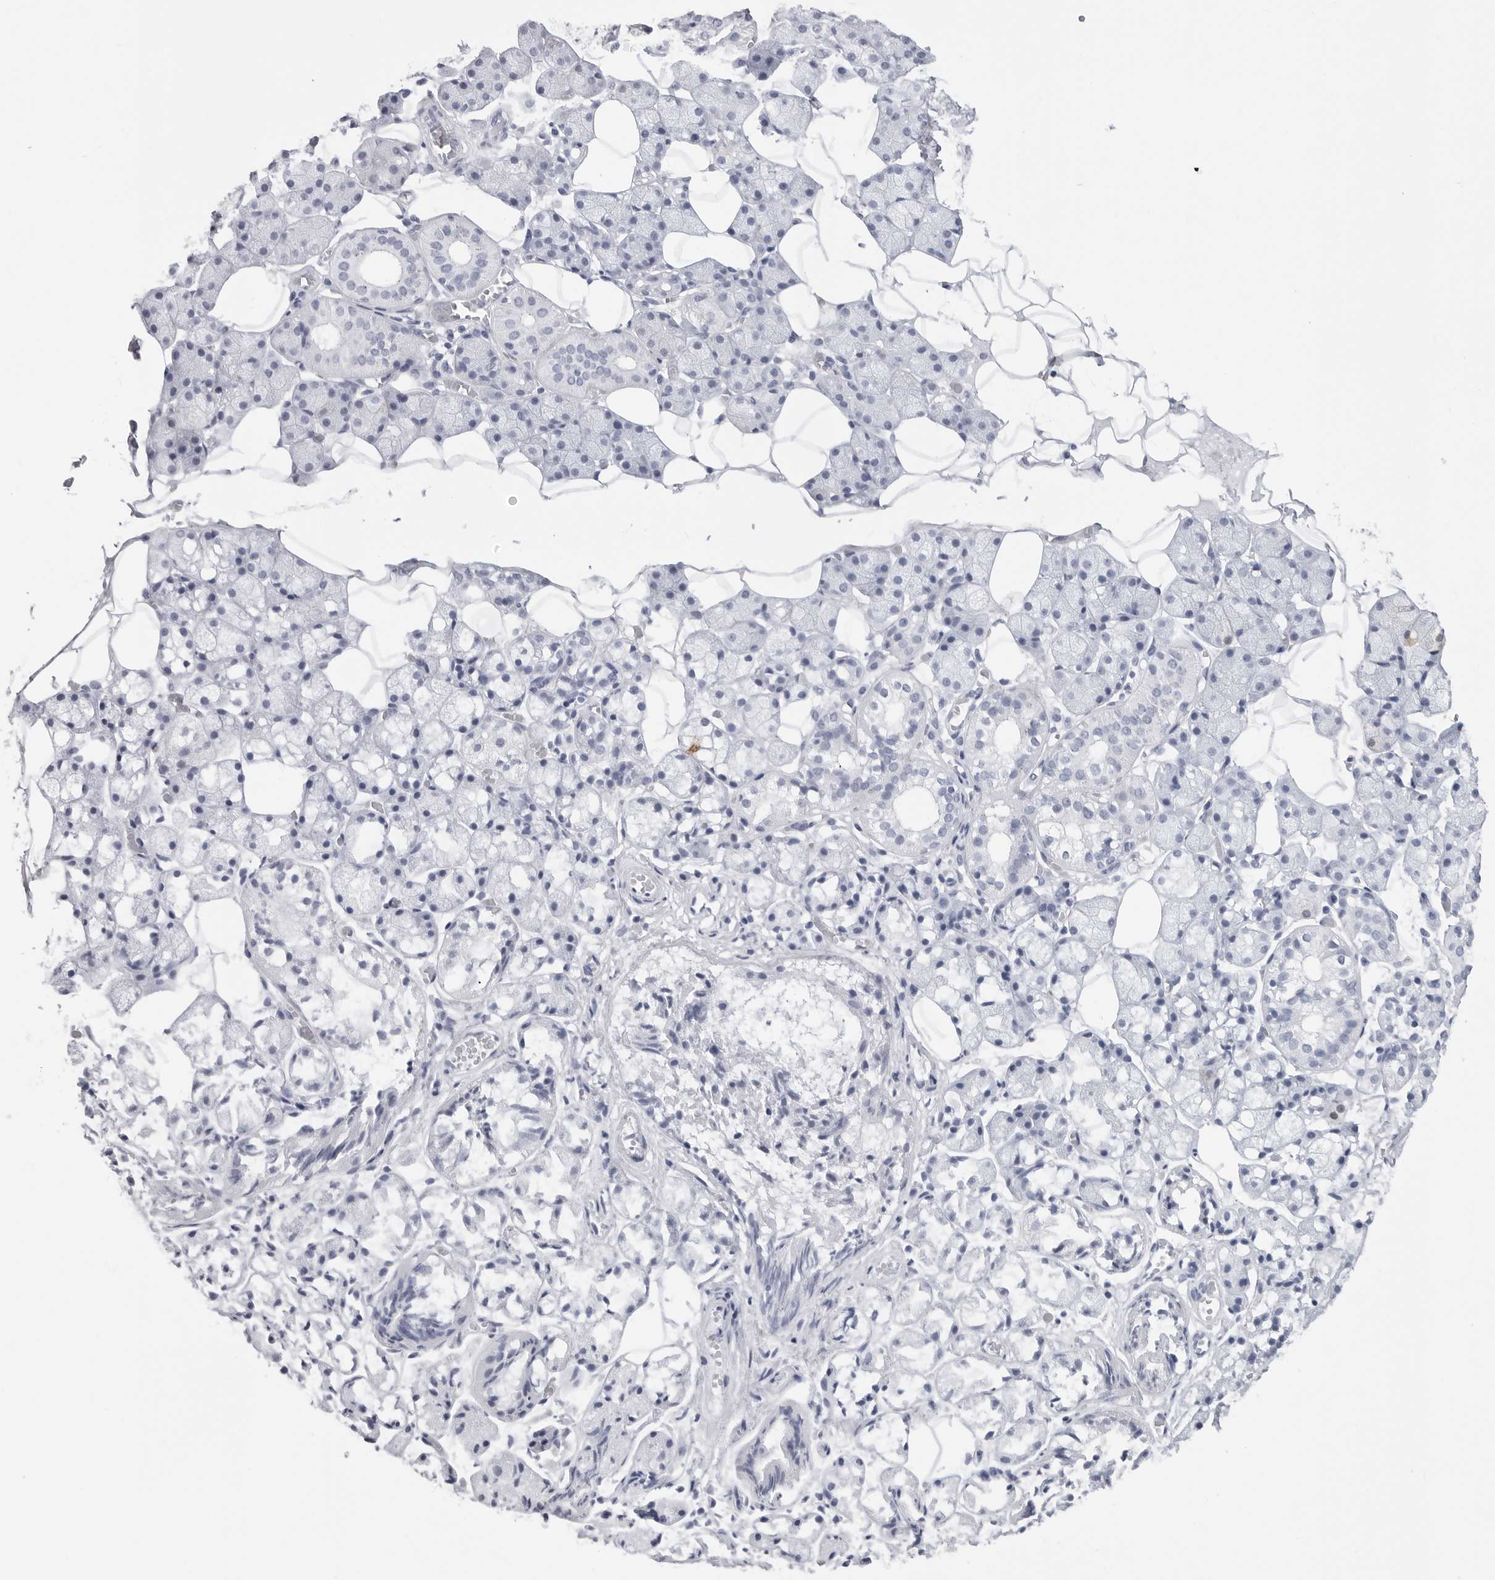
{"staining": {"intensity": "strong", "quantity": "25%-75%", "location": "cytoplasmic/membranous"}, "tissue": "salivary gland", "cell_type": "Glandular cells", "image_type": "normal", "snomed": [{"axis": "morphology", "description": "Normal tissue, NOS"}, {"axis": "topography", "description": "Salivary gland"}], "caption": "A high amount of strong cytoplasmic/membranous staining is identified in about 25%-75% of glandular cells in benign salivary gland.", "gene": "CST2", "patient": {"sex": "female", "age": 33}}